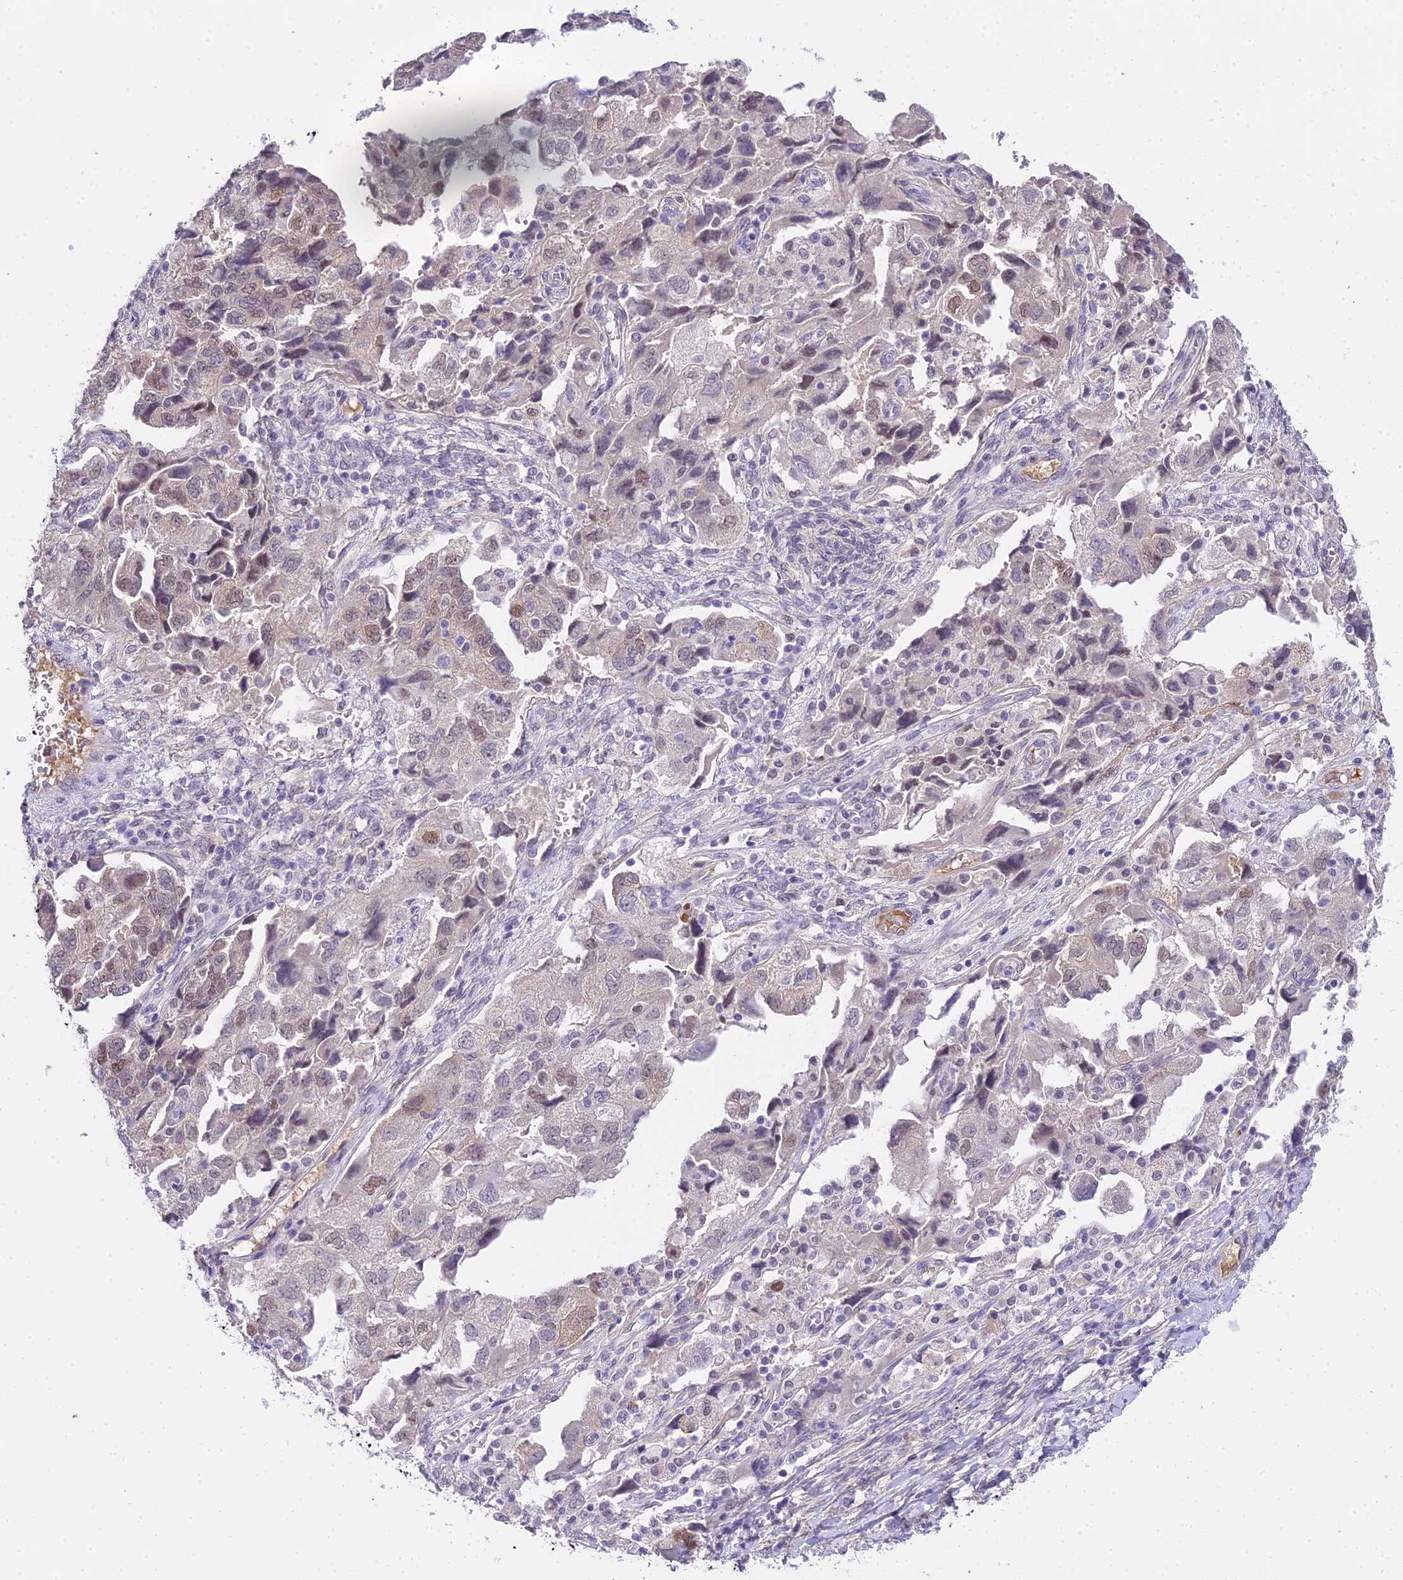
{"staining": {"intensity": "weak", "quantity": "25%-75%", "location": "cytoplasmic/membranous,nuclear"}, "tissue": "ovarian cancer", "cell_type": "Tumor cells", "image_type": "cancer", "snomed": [{"axis": "morphology", "description": "Carcinoma, NOS"}, {"axis": "morphology", "description": "Cystadenocarcinoma, serous, NOS"}, {"axis": "topography", "description": "Ovary"}], "caption": "Immunohistochemistry histopathology image of neoplastic tissue: human serous cystadenocarcinoma (ovarian) stained using IHC reveals low levels of weak protein expression localized specifically in the cytoplasmic/membranous and nuclear of tumor cells, appearing as a cytoplasmic/membranous and nuclear brown color.", "gene": "MAT2A", "patient": {"sex": "female", "age": 69}}